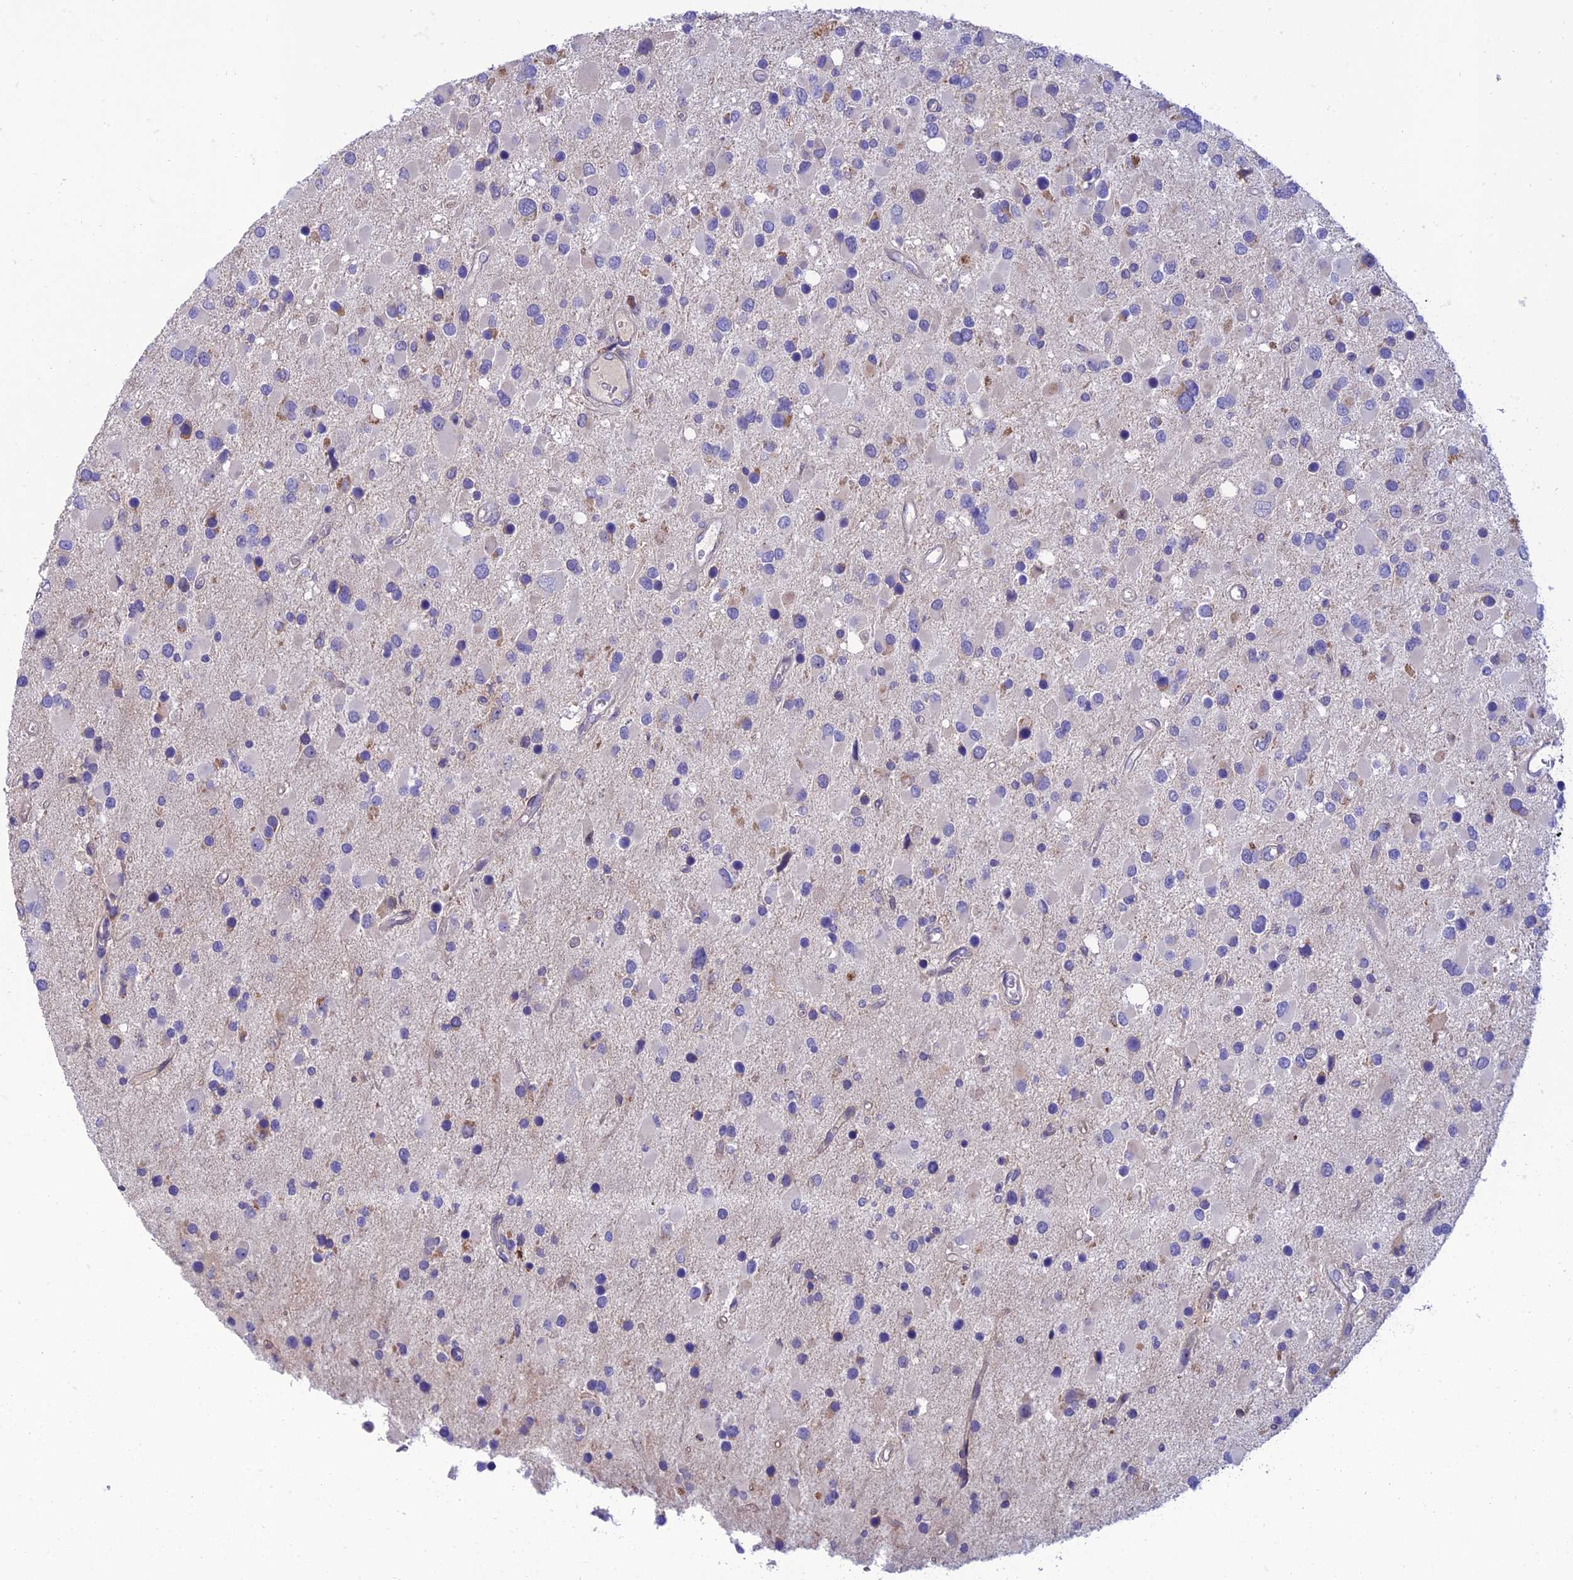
{"staining": {"intensity": "negative", "quantity": "none", "location": "none"}, "tissue": "glioma", "cell_type": "Tumor cells", "image_type": "cancer", "snomed": [{"axis": "morphology", "description": "Glioma, malignant, High grade"}, {"axis": "topography", "description": "Brain"}], "caption": "This is an immunohistochemistry (IHC) histopathology image of human glioma. There is no positivity in tumor cells.", "gene": "IRAK3", "patient": {"sex": "male", "age": 53}}